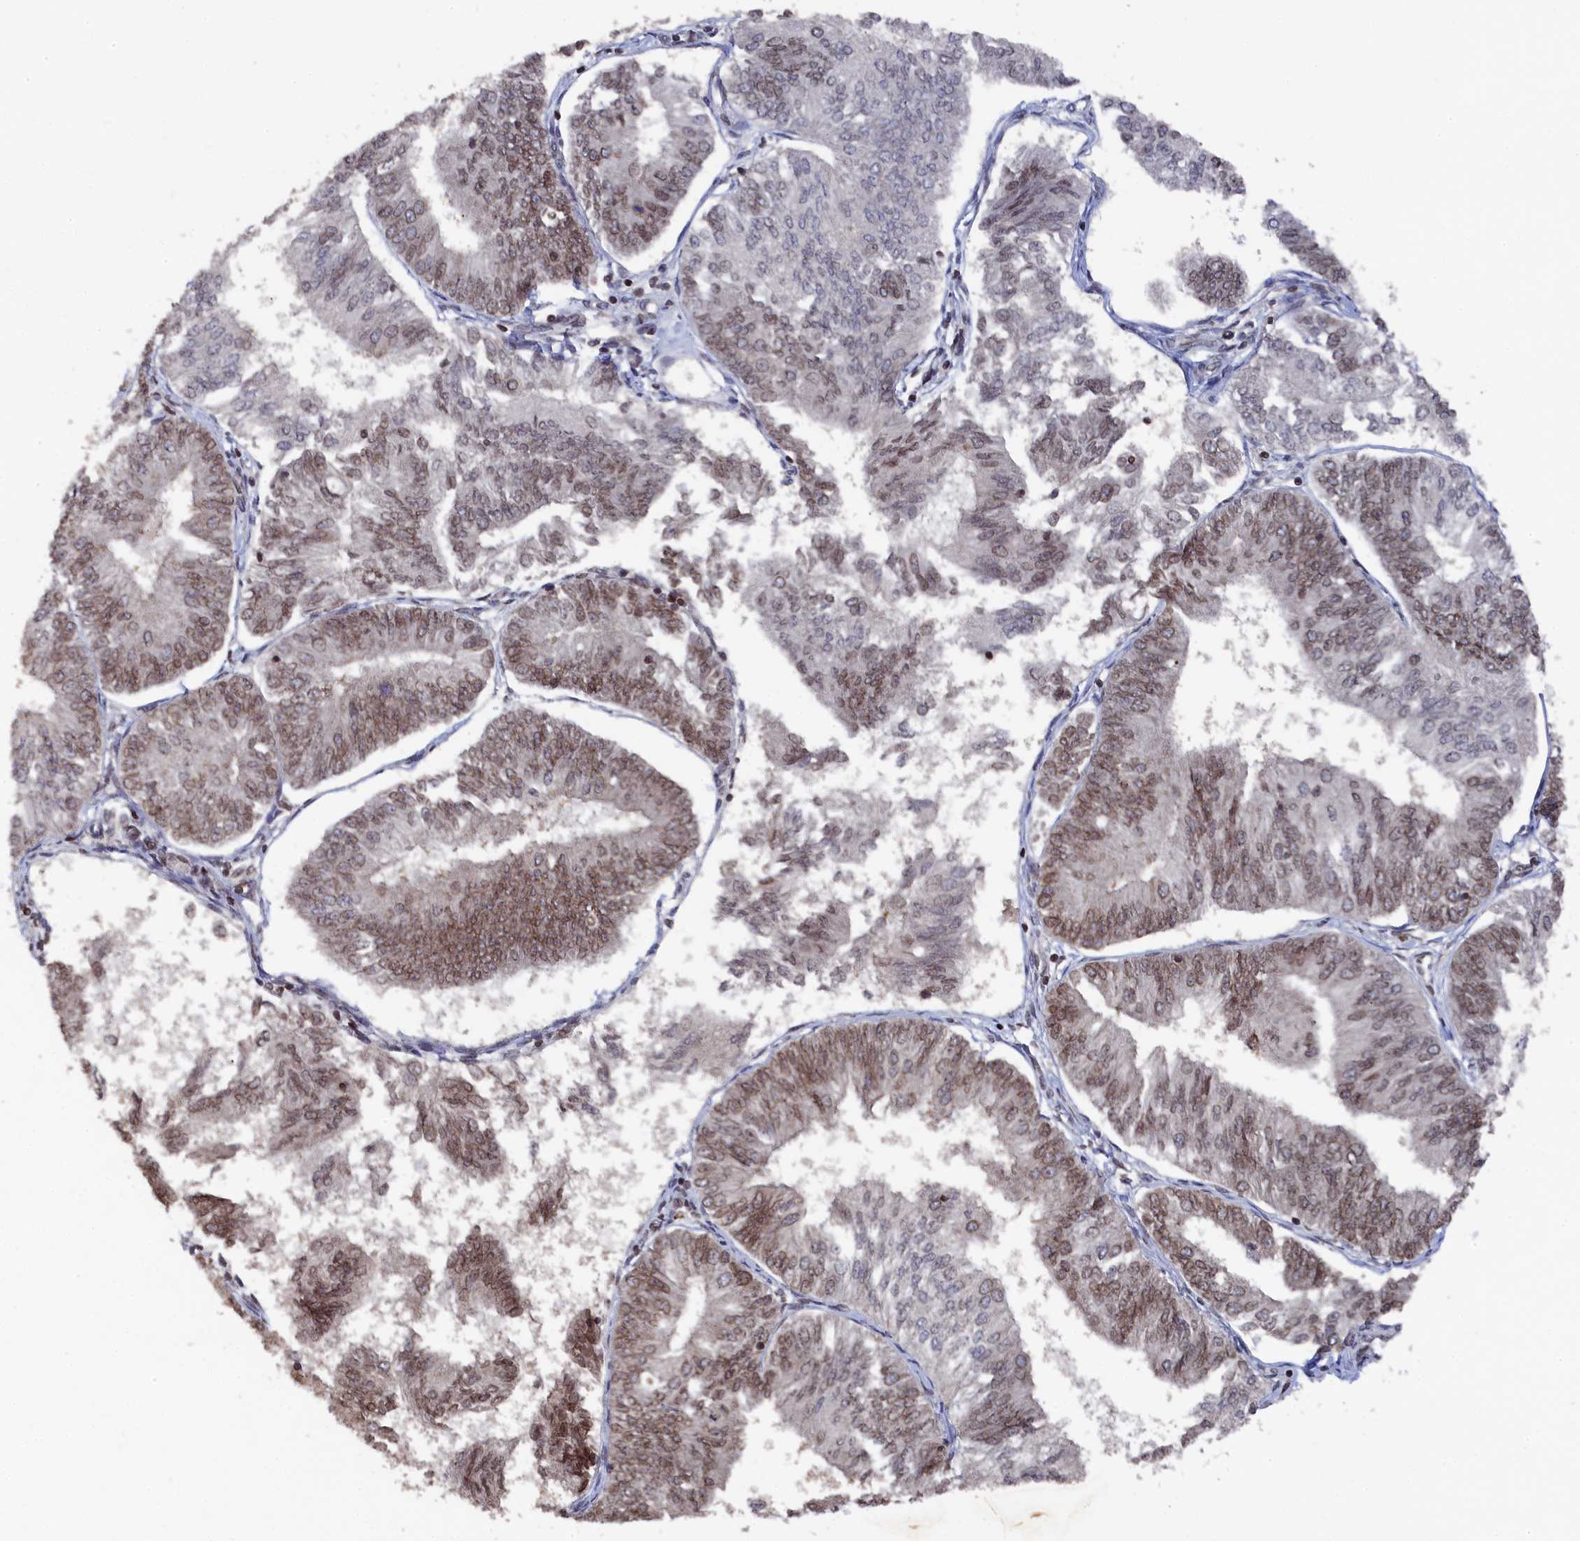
{"staining": {"intensity": "weak", "quantity": ">75%", "location": "cytoplasmic/membranous,nuclear"}, "tissue": "endometrial cancer", "cell_type": "Tumor cells", "image_type": "cancer", "snomed": [{"axis": "morphology", "description": "Adenocarcinoma, NOS"}, {"axis": "topography", "description": "Endometrium"}], "caption": "Adenocarcinoma (endometrial) was stained to show a protein in brown. There is low levels of weak cytoplasmic/membranous and nuclear expression in approximately >75% of tumor cells.", "gene": "ANKEF1", "patient": {"sex": "female", "age": 58}}